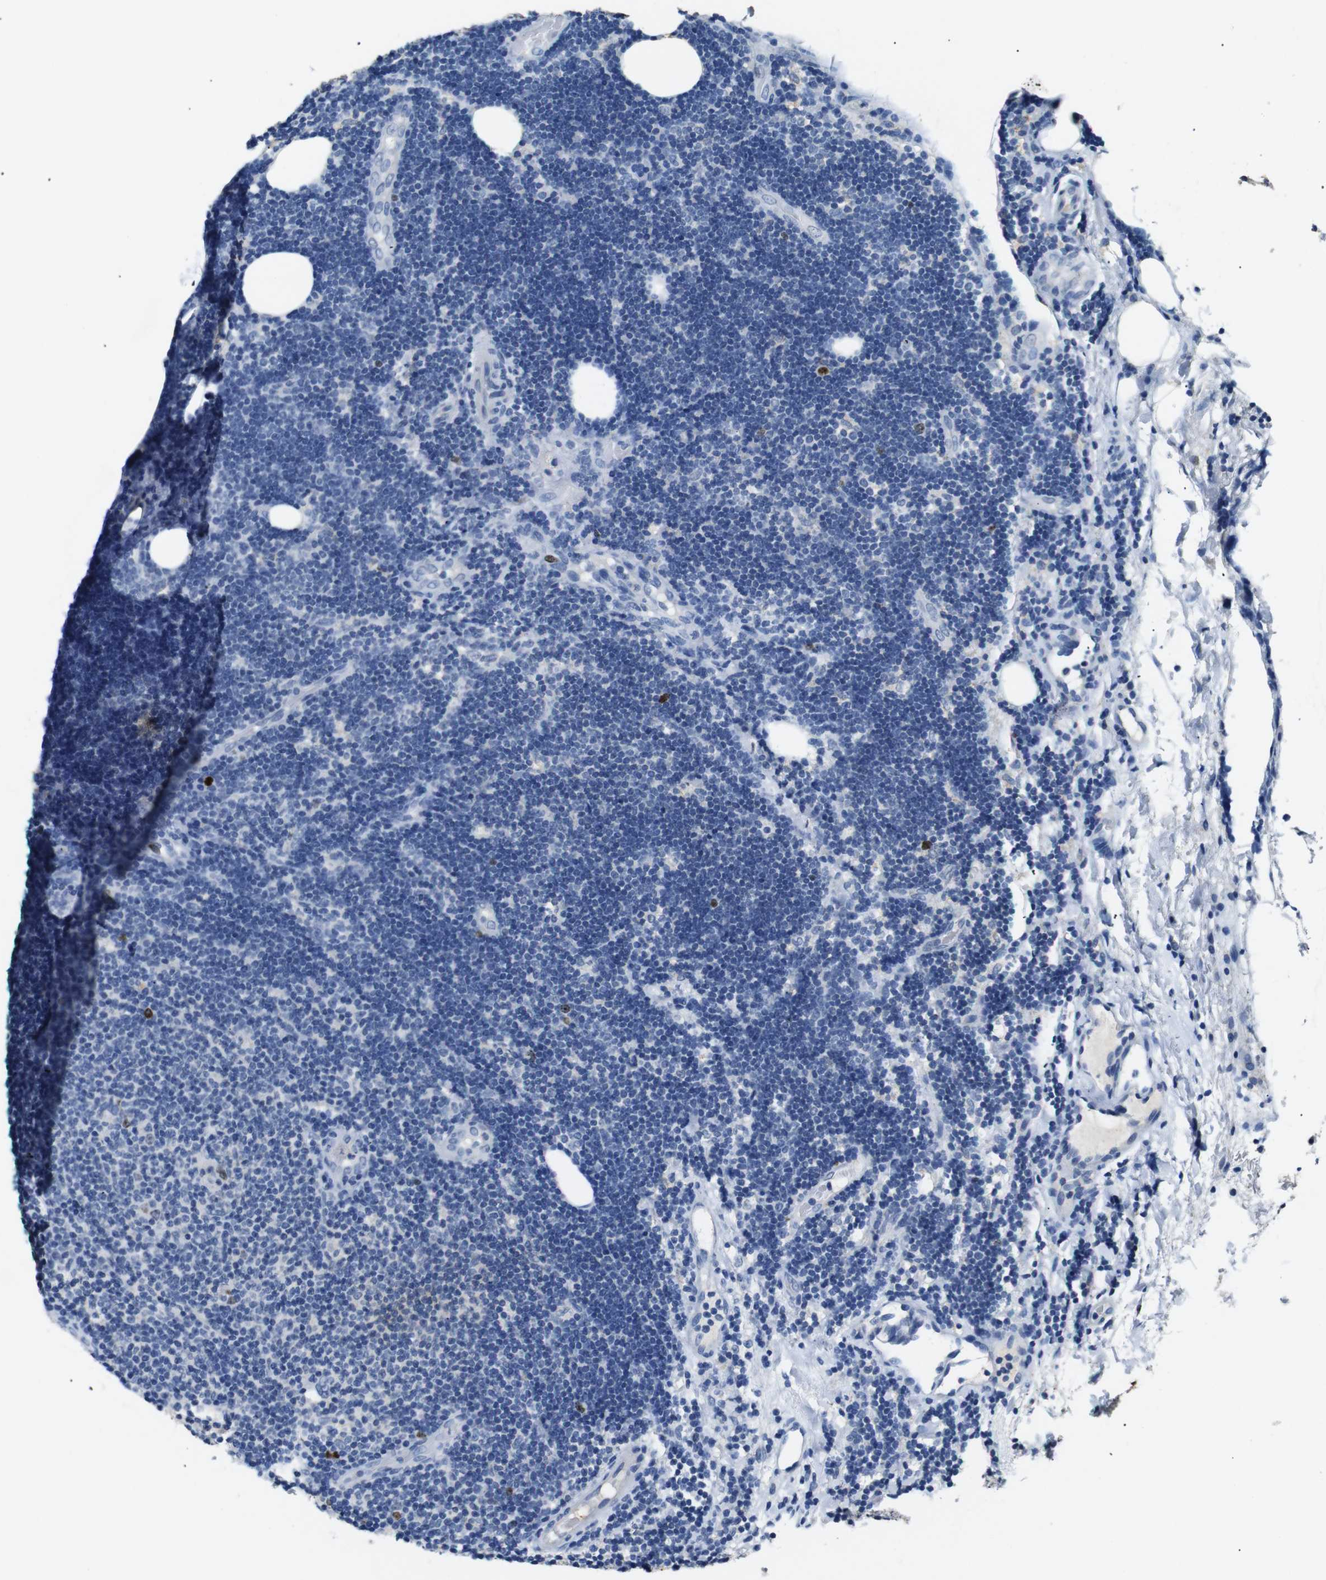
{"staining": {"intensity": "strong", "quantity": "<25%", "location": "nuclear"}, "tissue": "lymphoma", "cell_type": "Tumor cells", "image_type": "cancer", "snomed": [{"axis": "morphology", "description": "Malignant lymphoma, non-Hodgkin's type, Low grade"}, {"axis": "topography", "description": "Lymph node"}], "caption": "The image displays staining of lymphoma, revealing strong nuclear protein staining (brown color) within tumor cells.", "gene": "INCENP", "patient": {"sex": "male", "age": 83}}